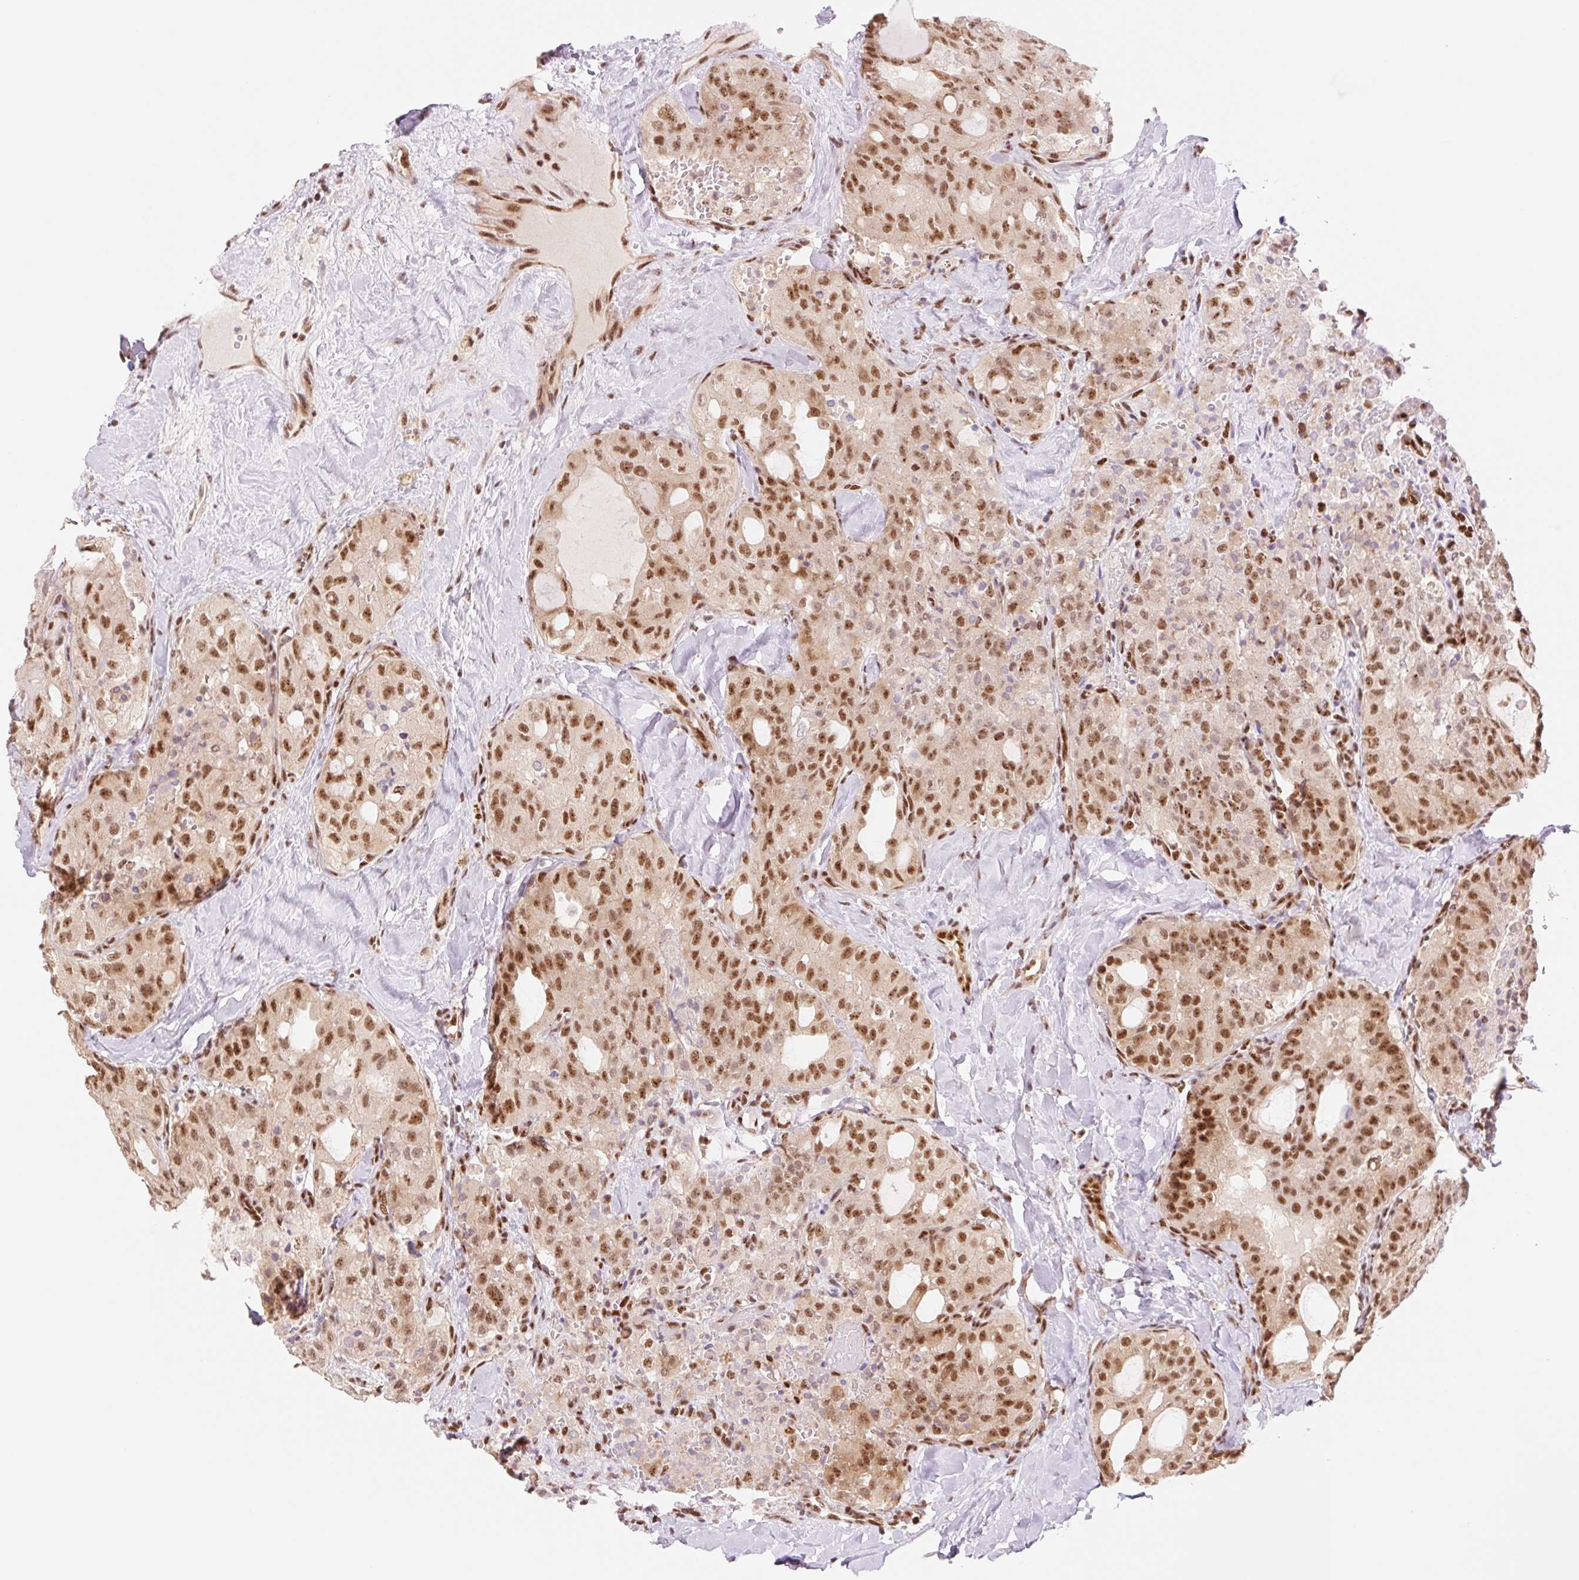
{"staining": {"intensity": "moderate", "quantity": "25%-75%", "location": "nuclear"}, "tissue": "thyroid cancer", "cell_type": "Tumor cells", "image_type": "cancer", "snomed": [{"axis": "morphology", "description": "Follicular adenoma carcinoma, NOS"}, {"axis": "topography", "description": "Thyroid gland"}], "caption": "This histopathology image reveals thyroid follicular adenoma carcinoma stained with immunohistochemistry to label a protein in brown. The nuclear of tumor cells show moderate positivity for the protein. Nuclei are counter-stained blue.", "gene": "PRDM11", "patient": {"sex": "male", "age": 75}}